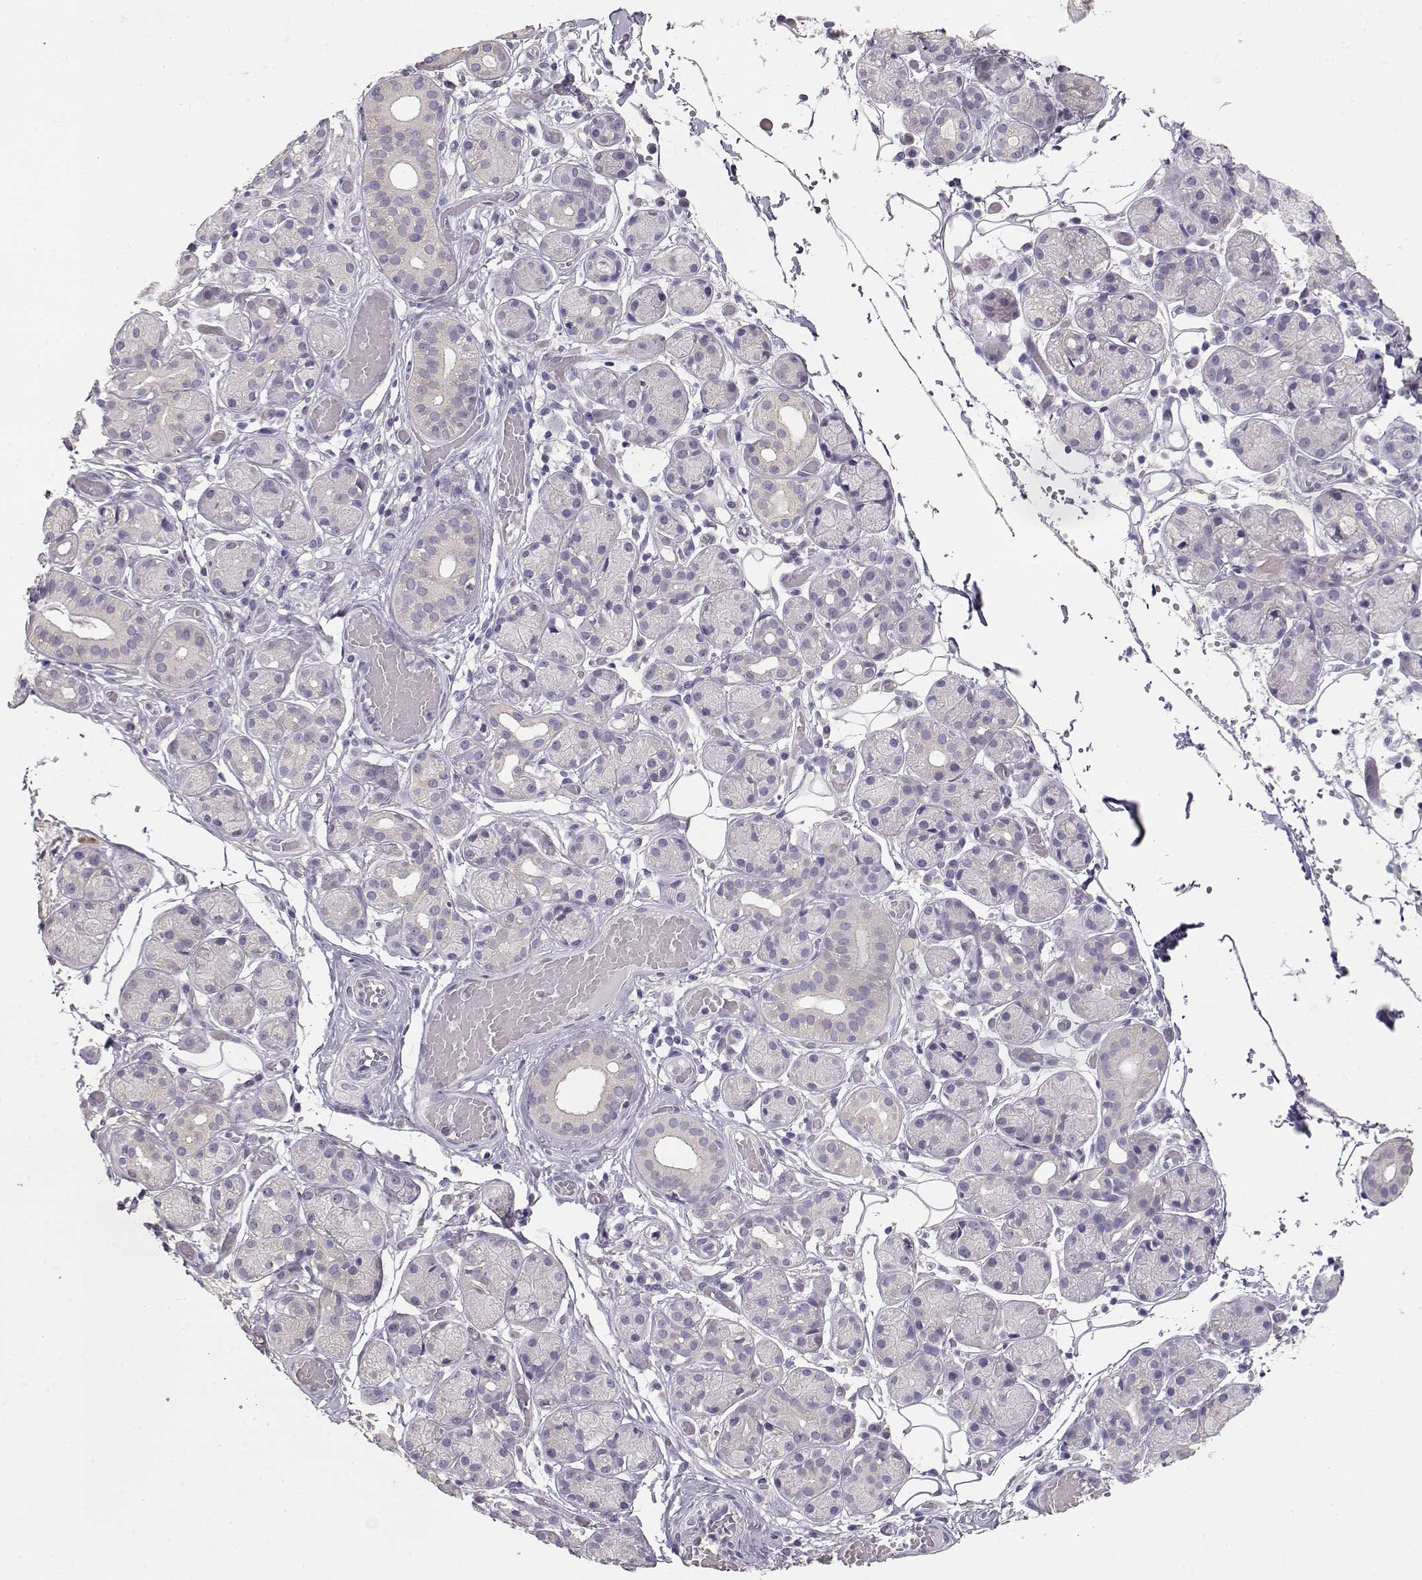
{"staining": {"intensity": "negative", "quantity": "none", "location": "none"}, "tissue": "salivary gland", "cell_type": "Glandular cells", "image_type": "normal", "snomed": [{"axis": "morphology", "description": "Normal tissue, NOS"}, {"axis": "topography", "description": "Salivary gland"}, {"axis": "topography", "description": "Peripheral nerve tissue"}], "caption": "A high-resolution photomicrograph shows IHC staining of normal salivary gland, which demonstrates no significant staining in glandular cells. Brightfield microscopy of immunohistochemistry stained with DAB (brown) and hematoxylin (blue), captured at high magnification.", "gene": "GLIPR1L2", "patient": {"sex": "male", "age": 71}}